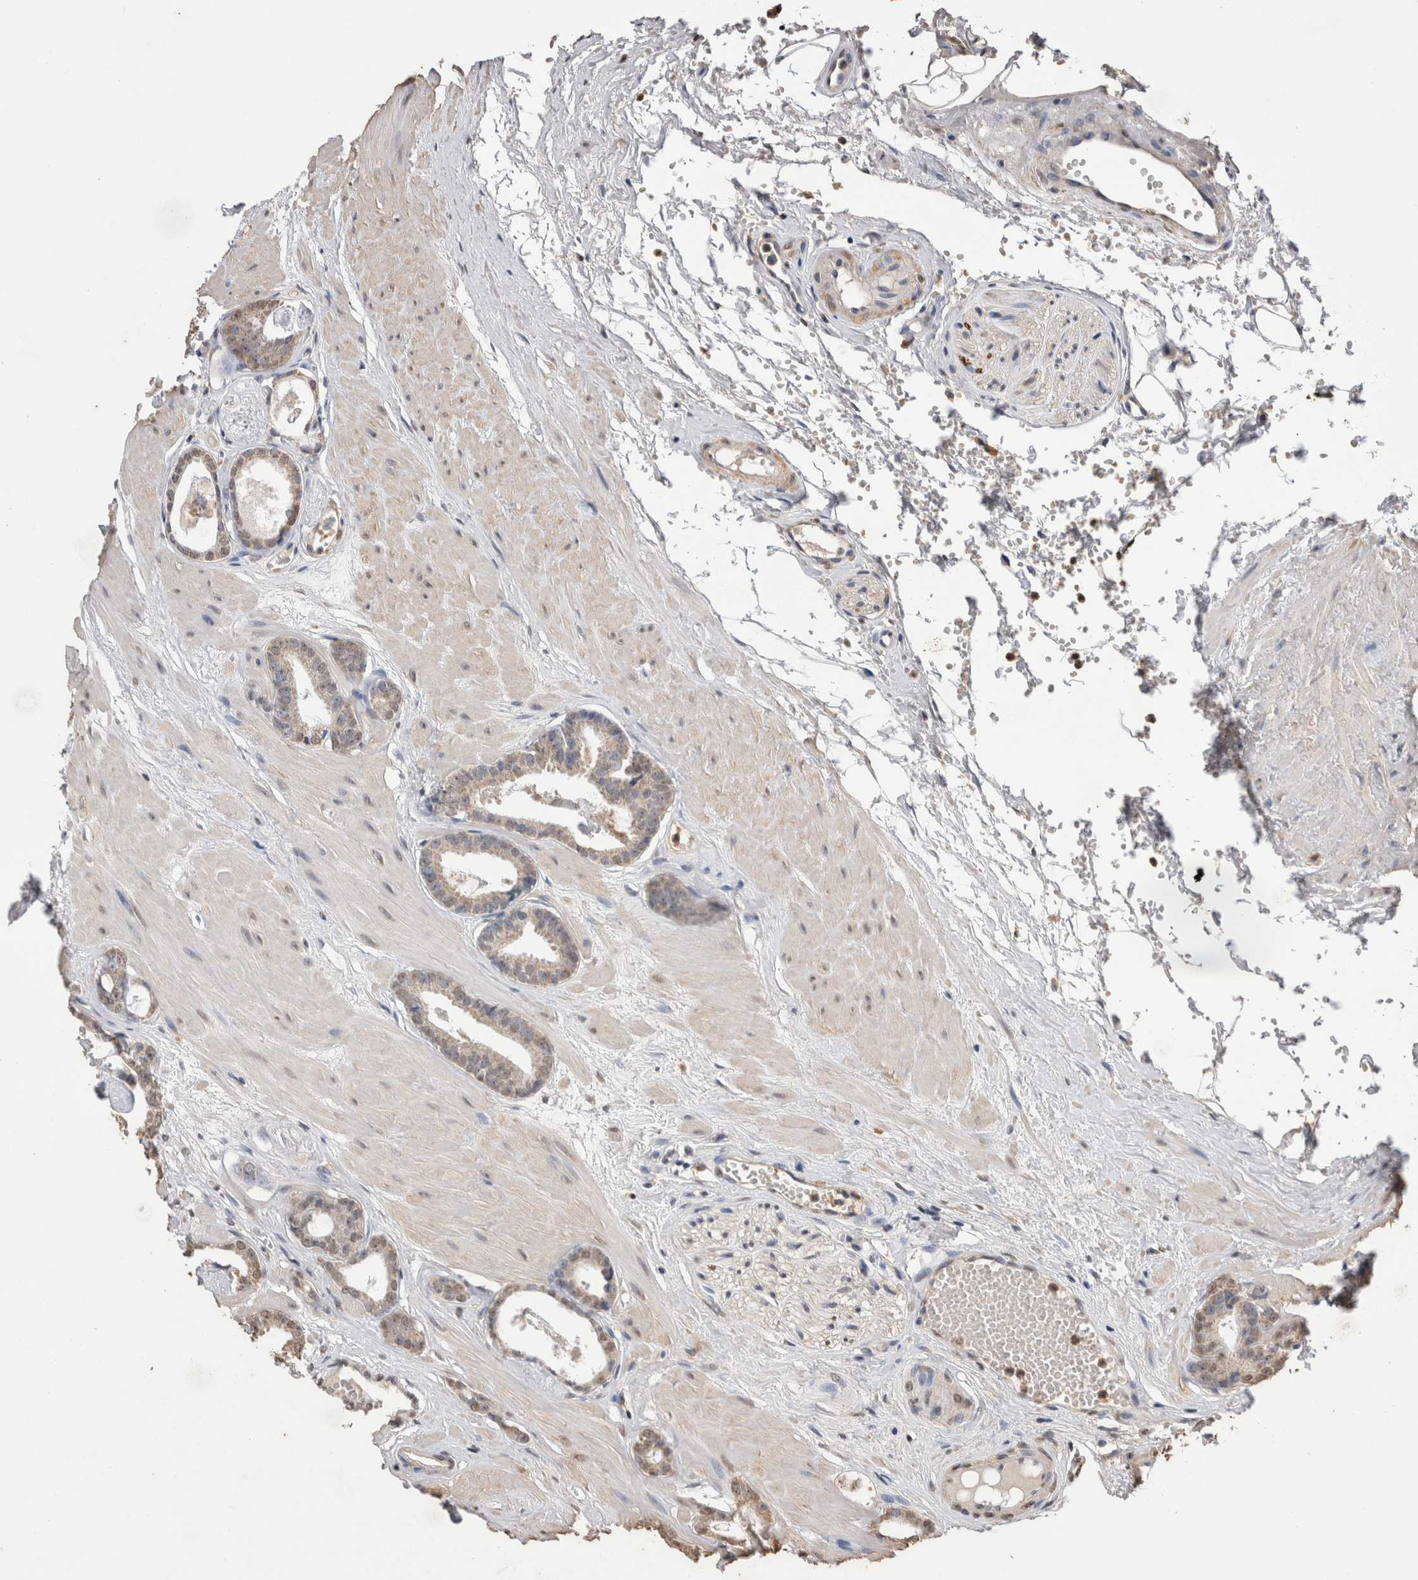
{"staining": {"intensity": "weak", "quantity": "25%-75%", "location": "cytoplasmic/membranous"}, "tissue": "prostate cancer", "cell_type": "Tumor cells", "image_type": "cancer", "snomed": [{"axis": "morphology", "description": "Adenocarcinoma, Low grade"}, {"axis": "topography", "description": "Prostate"}], "caption": "IHC photomicrograph of neoplastic tissue: human adenocarcinoma (low-grade) (prostate) stained using immunohistochemistry shows low levels of weak protein expression localized specifically in the cytoplasmic/membranous of tumor cells, appearing as a cytoplasmic/membranous brown color.", "gene": "GRK5", "patient": {"sex": "male", "age": 53}}